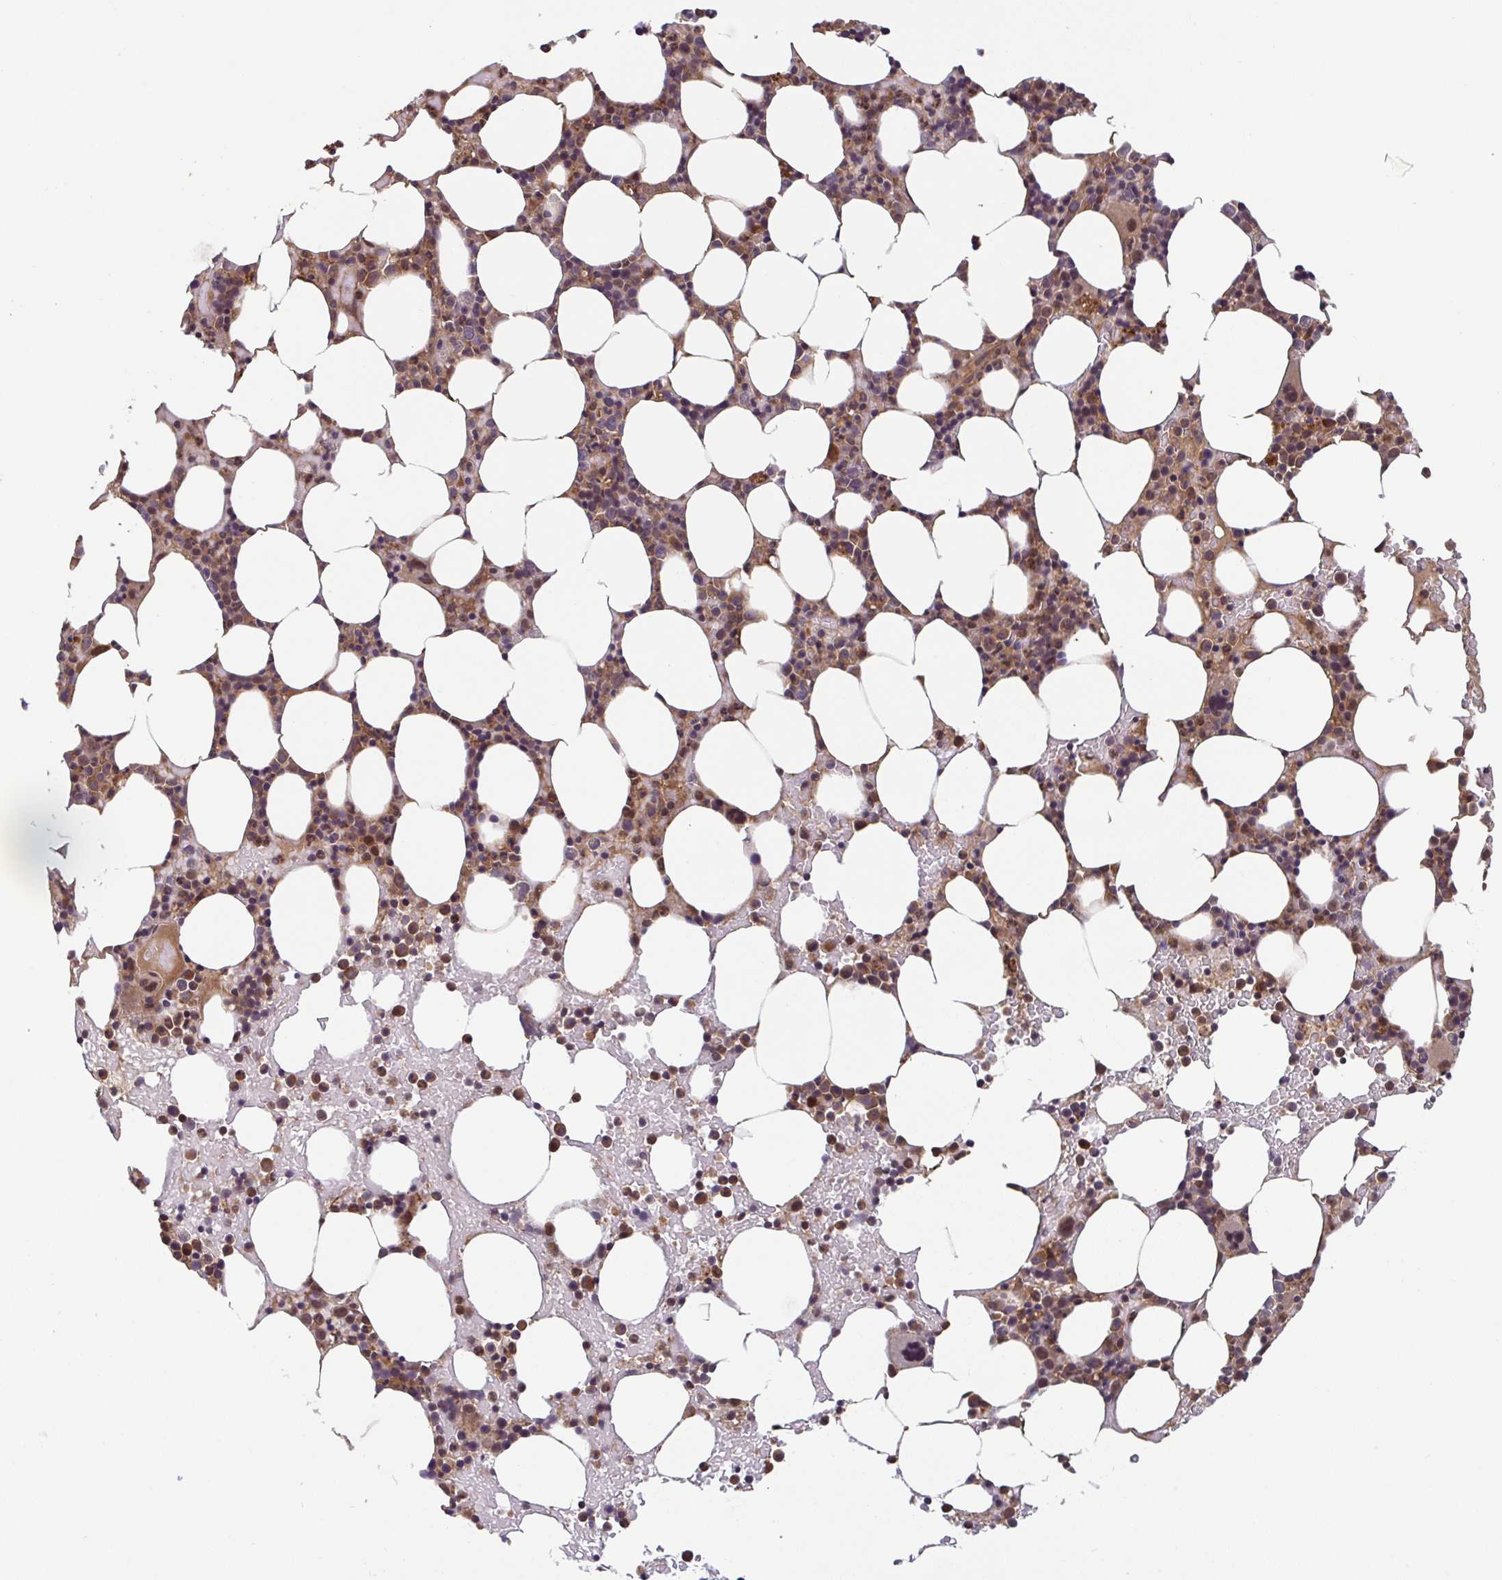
{"staining": {"intensity": "moderate", "quantity": "25%-75%", "location": "cytoplasmic/membranous,nuclear"}, "tissue": "bone marrow", "cell_type": "Hematopoietic cells", "image_type": "normal", "snomed": [{"axis": "morphology", "description": "Normal tissue, NOS"}, {"axis": "topography", "description": "Bone marrow"}], "caption": "There is medium levels of moderate cytoplasmic/membranous,nuclear expression in hematopoietic cells of unremarkable bone marrow, as demonstrated by immunohistochemical staining (brown color).", "gene": "TIGAR", "patient": {"sex": "female", "age": 62}}